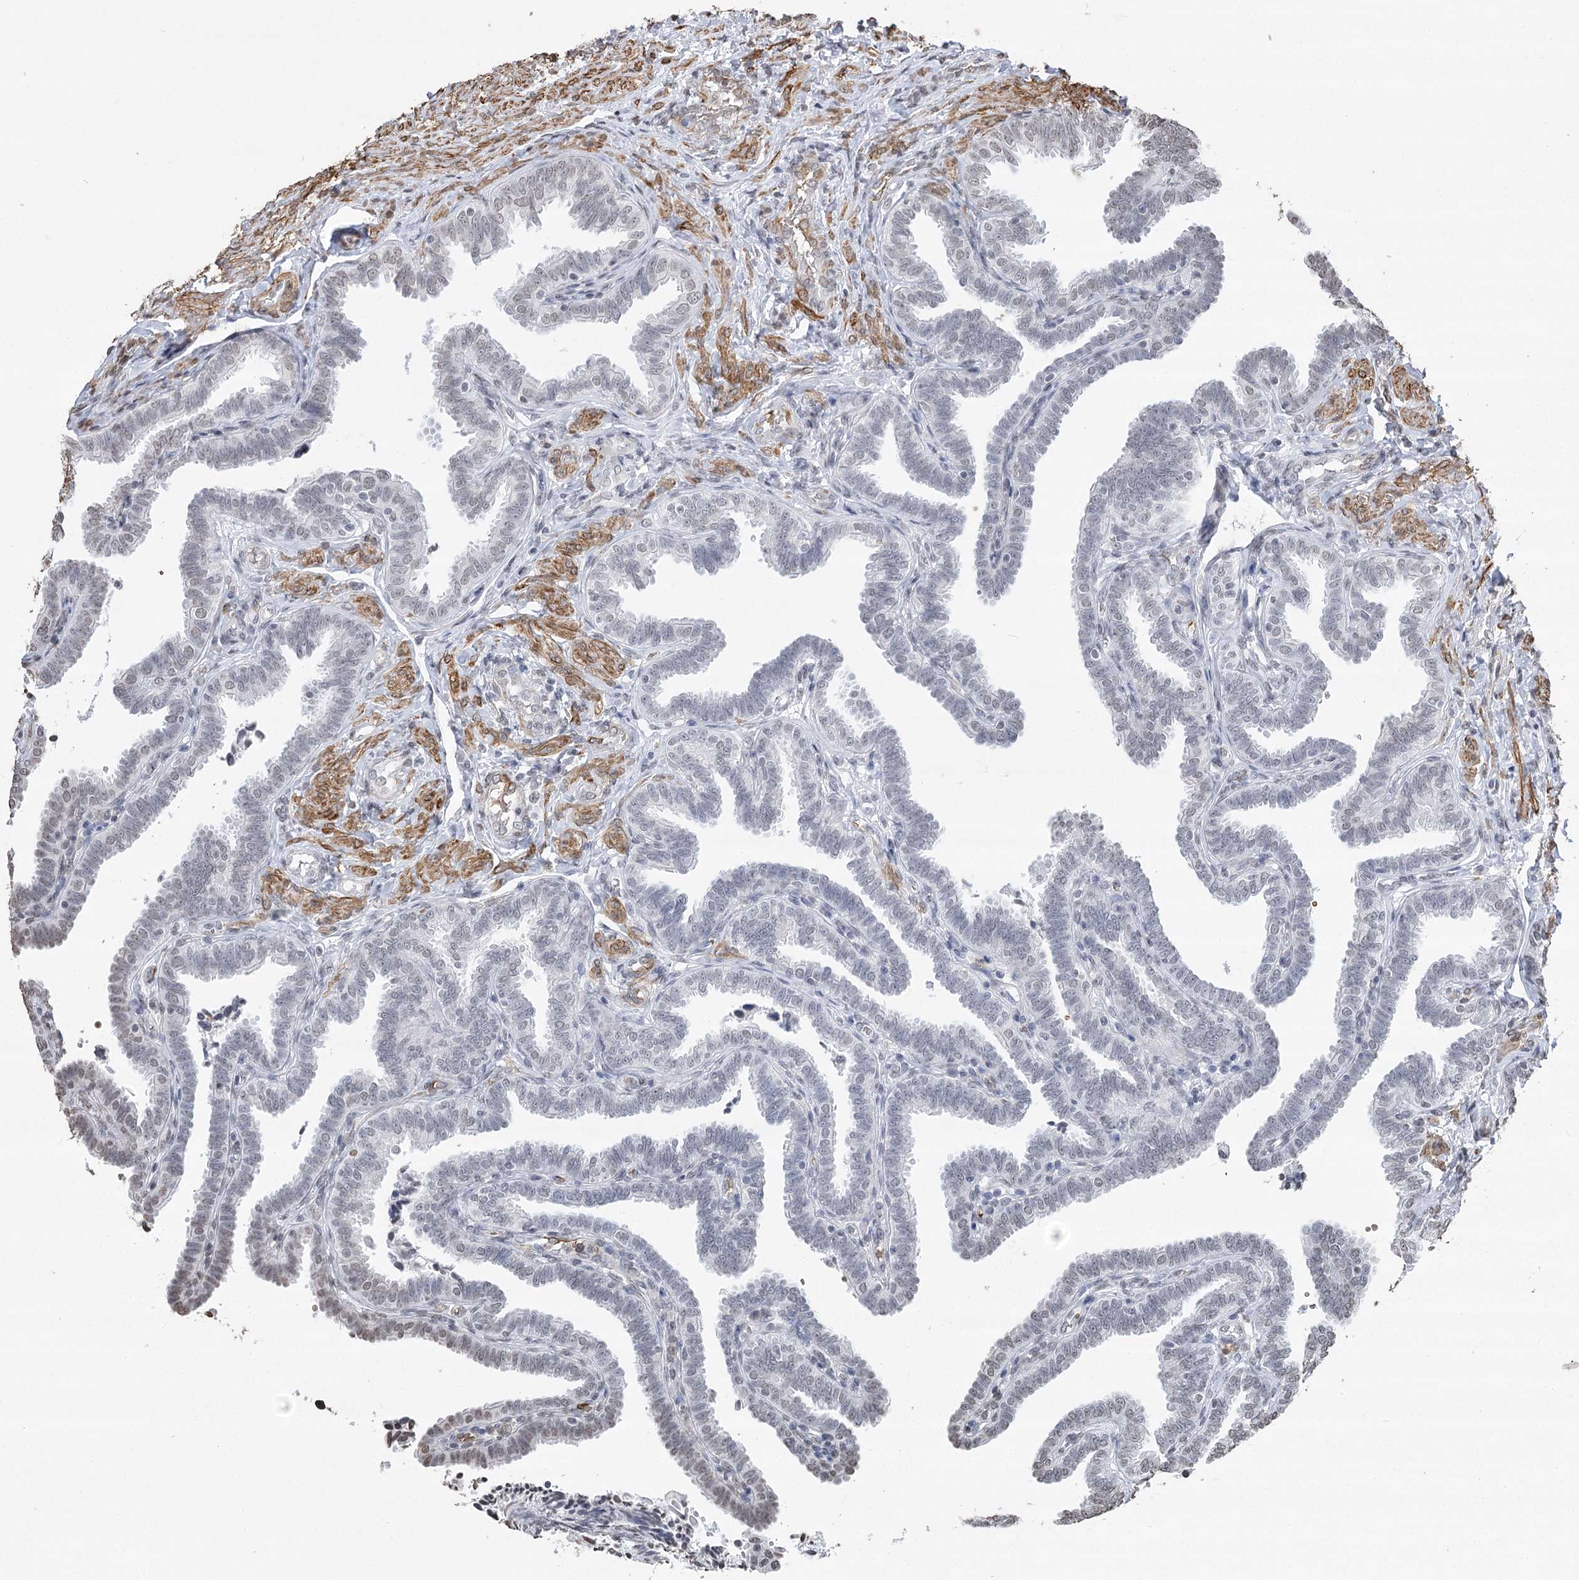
{"staining": {"intensity": "negative", "quantity": "none", "location": "none"}, "tissue": "fallopian tube", "cell_type": "Glandular cells", "image_type": "normal", "snomed": [{"axis": "morphology", "description": "Normal tissue, NOS"}, {"axis": "topography", "description": "Fallopian tube"}], "caption": "A histopathology image of fallopian tube stained for a protein reveals no brown staining in glandular cells. Nuclei are stained in blue.", "gene": "ENSG00000275740", "patient": {"sex": "female", "age": 39}}